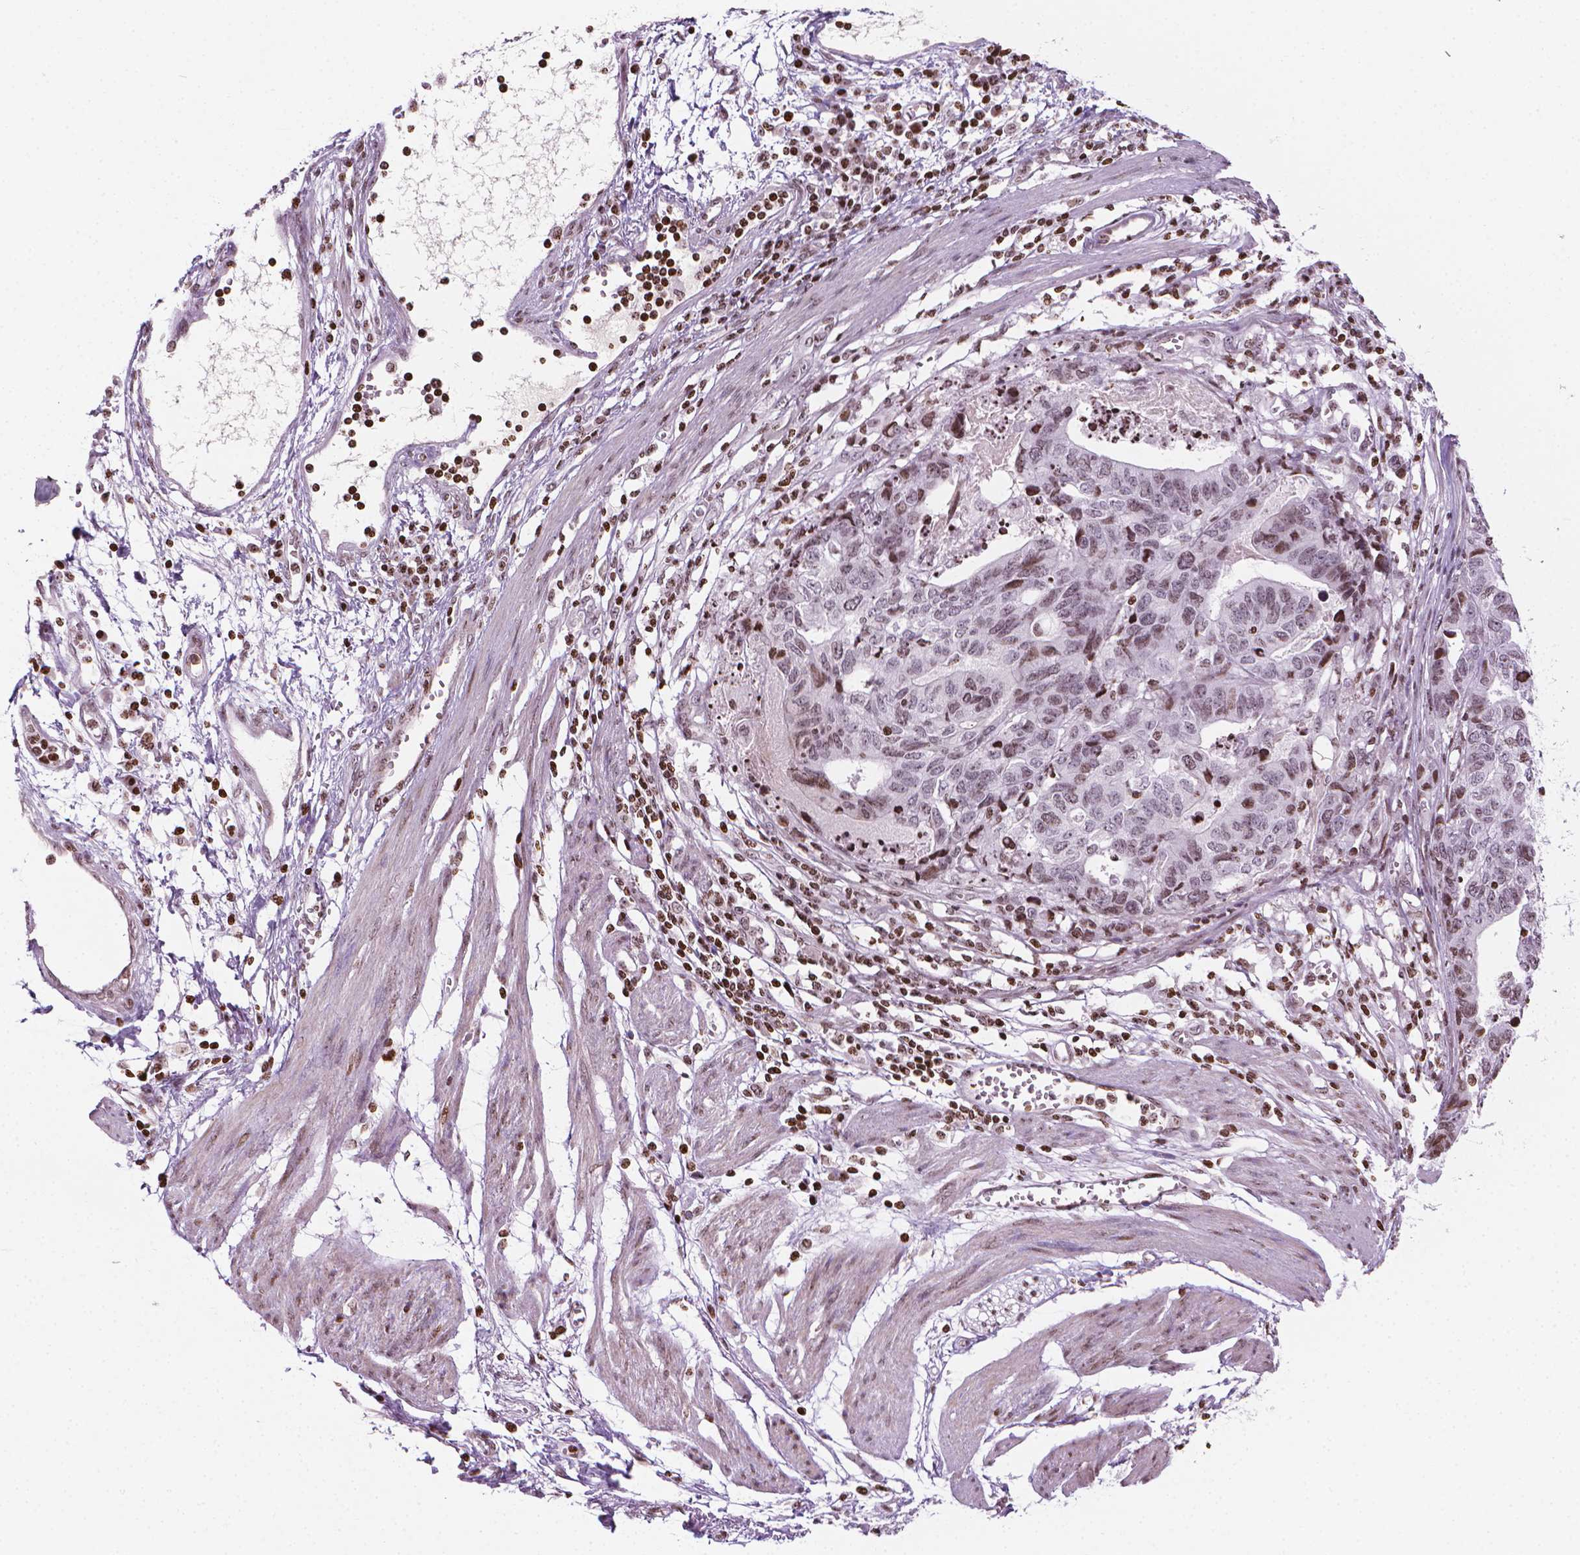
{"staining": {"intensity": "moderate", "quantity": "<25%", "location": "nuclear"}, "tissue": "stomach cancer", "cell_type": "Tumor cells", "image_type": "cancer", "snomed": [{"axis": "morphology", "description": "Adenocarcinoma, NOS"}, {"axis": "topography", "description": "Stomach, upper"}], "caption": "Protein expression by IHC reveals moderate nuclear staining in approximately <25% of tumor cells in stomach adenocarcinoma. The protein of interest is shown in brown color, while the nuclei are stained blue.", "gene": "PIP4K2A", "patient": {"sex": "female", "age": 67}}